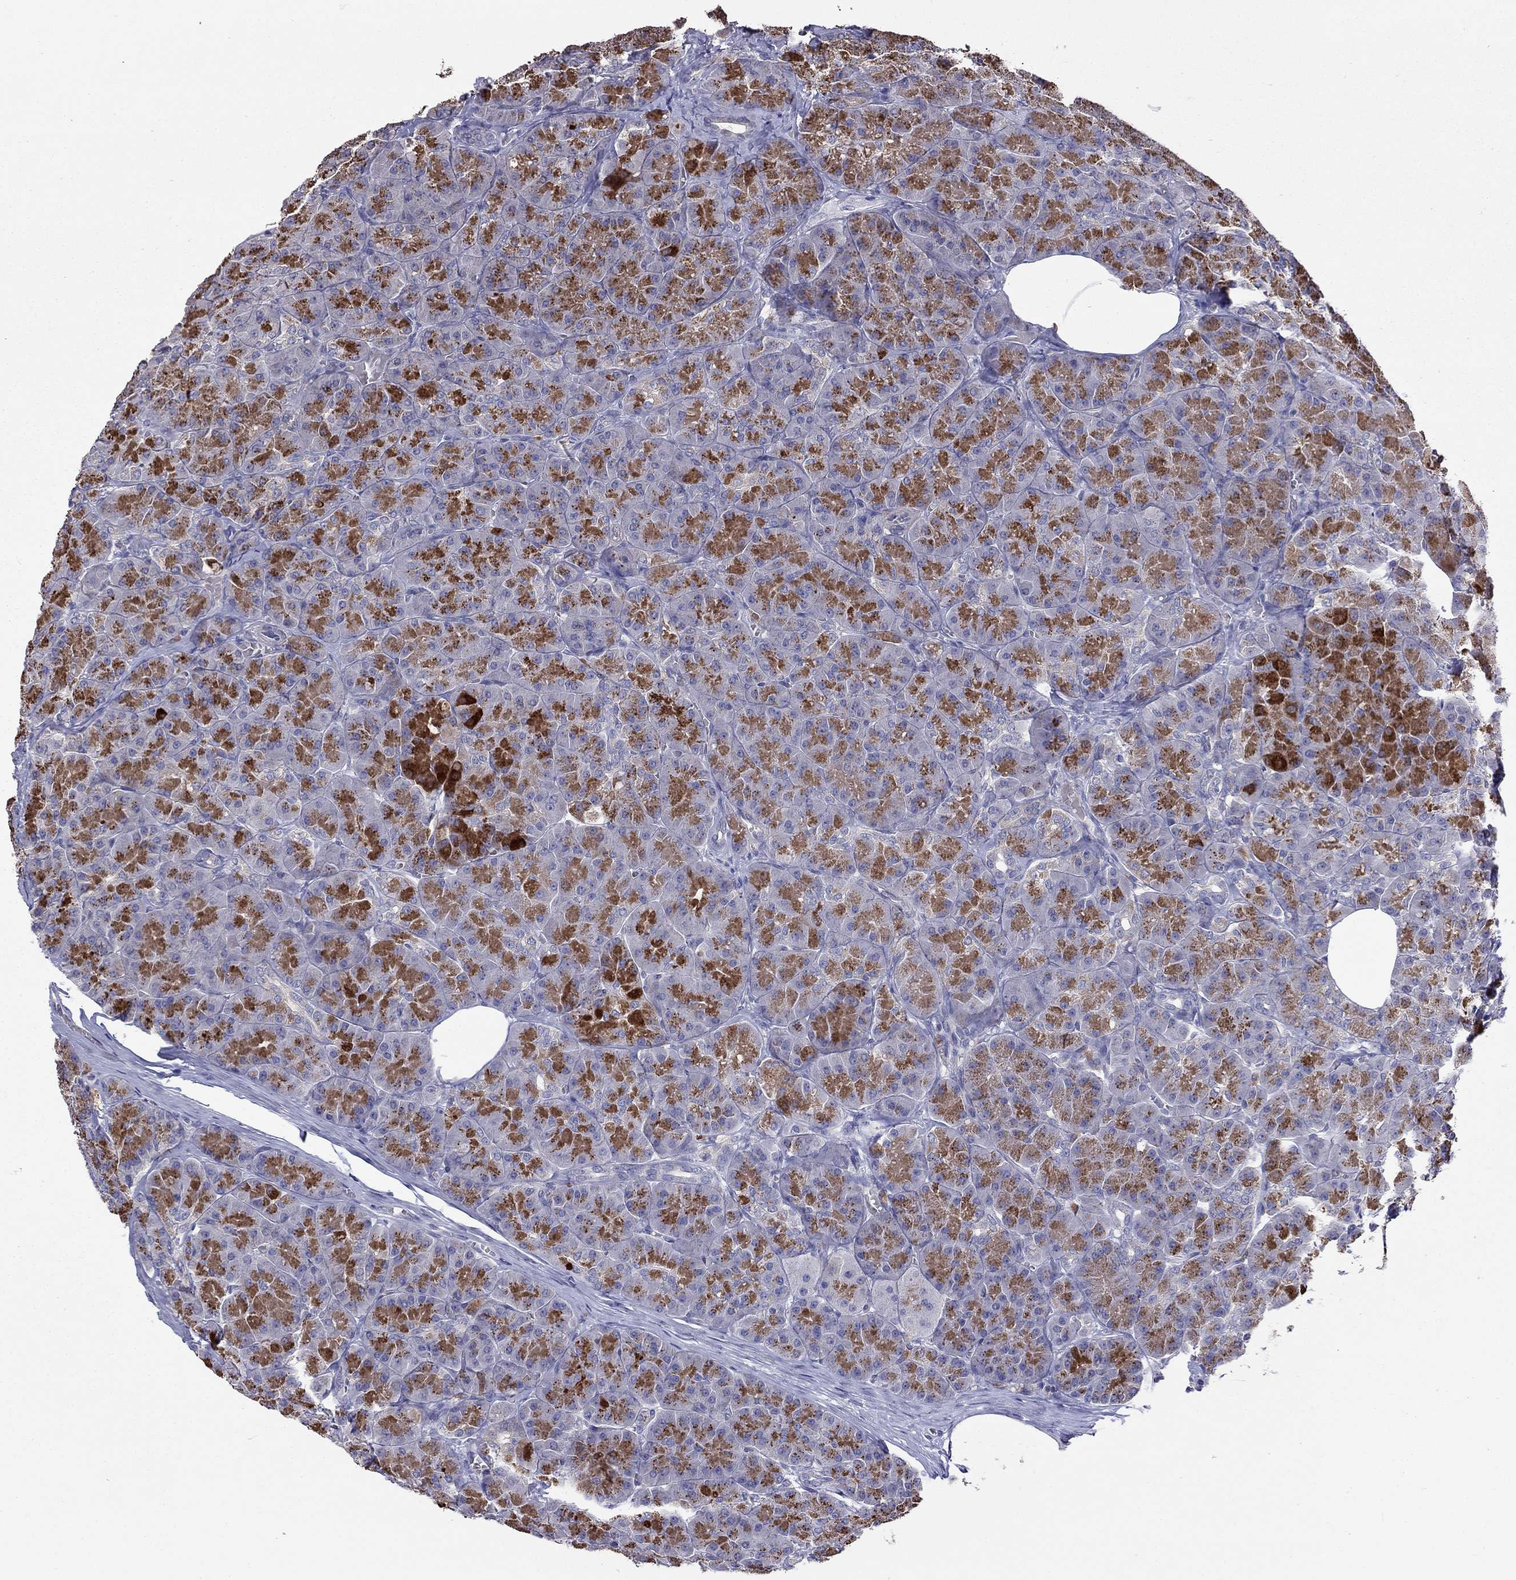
{"staining": {"intensity": "moderate", "quantity": ">75%", "location": "cytoplasmic/membranous"}, "tissue": "pancreas", "cell_type": "Exocrine glandular cells", "image_type": "normal", "snomed": [{"axis": "morphology", "description": "Normal tissue, NOS"}, {"axis": "topography", "description": "Pancreas"}], "caption": "This photomicrograph shows unremarkable pancreas stained with immunohistochemistry to label a protein in brown. The cytoplasmic/membranous of exocrine glandular cells show moderate positivity for the protein. Nuclei are counter-stained blue.", "gene": "SYTL2", "patient": {"sex": "male", "age": 57}}